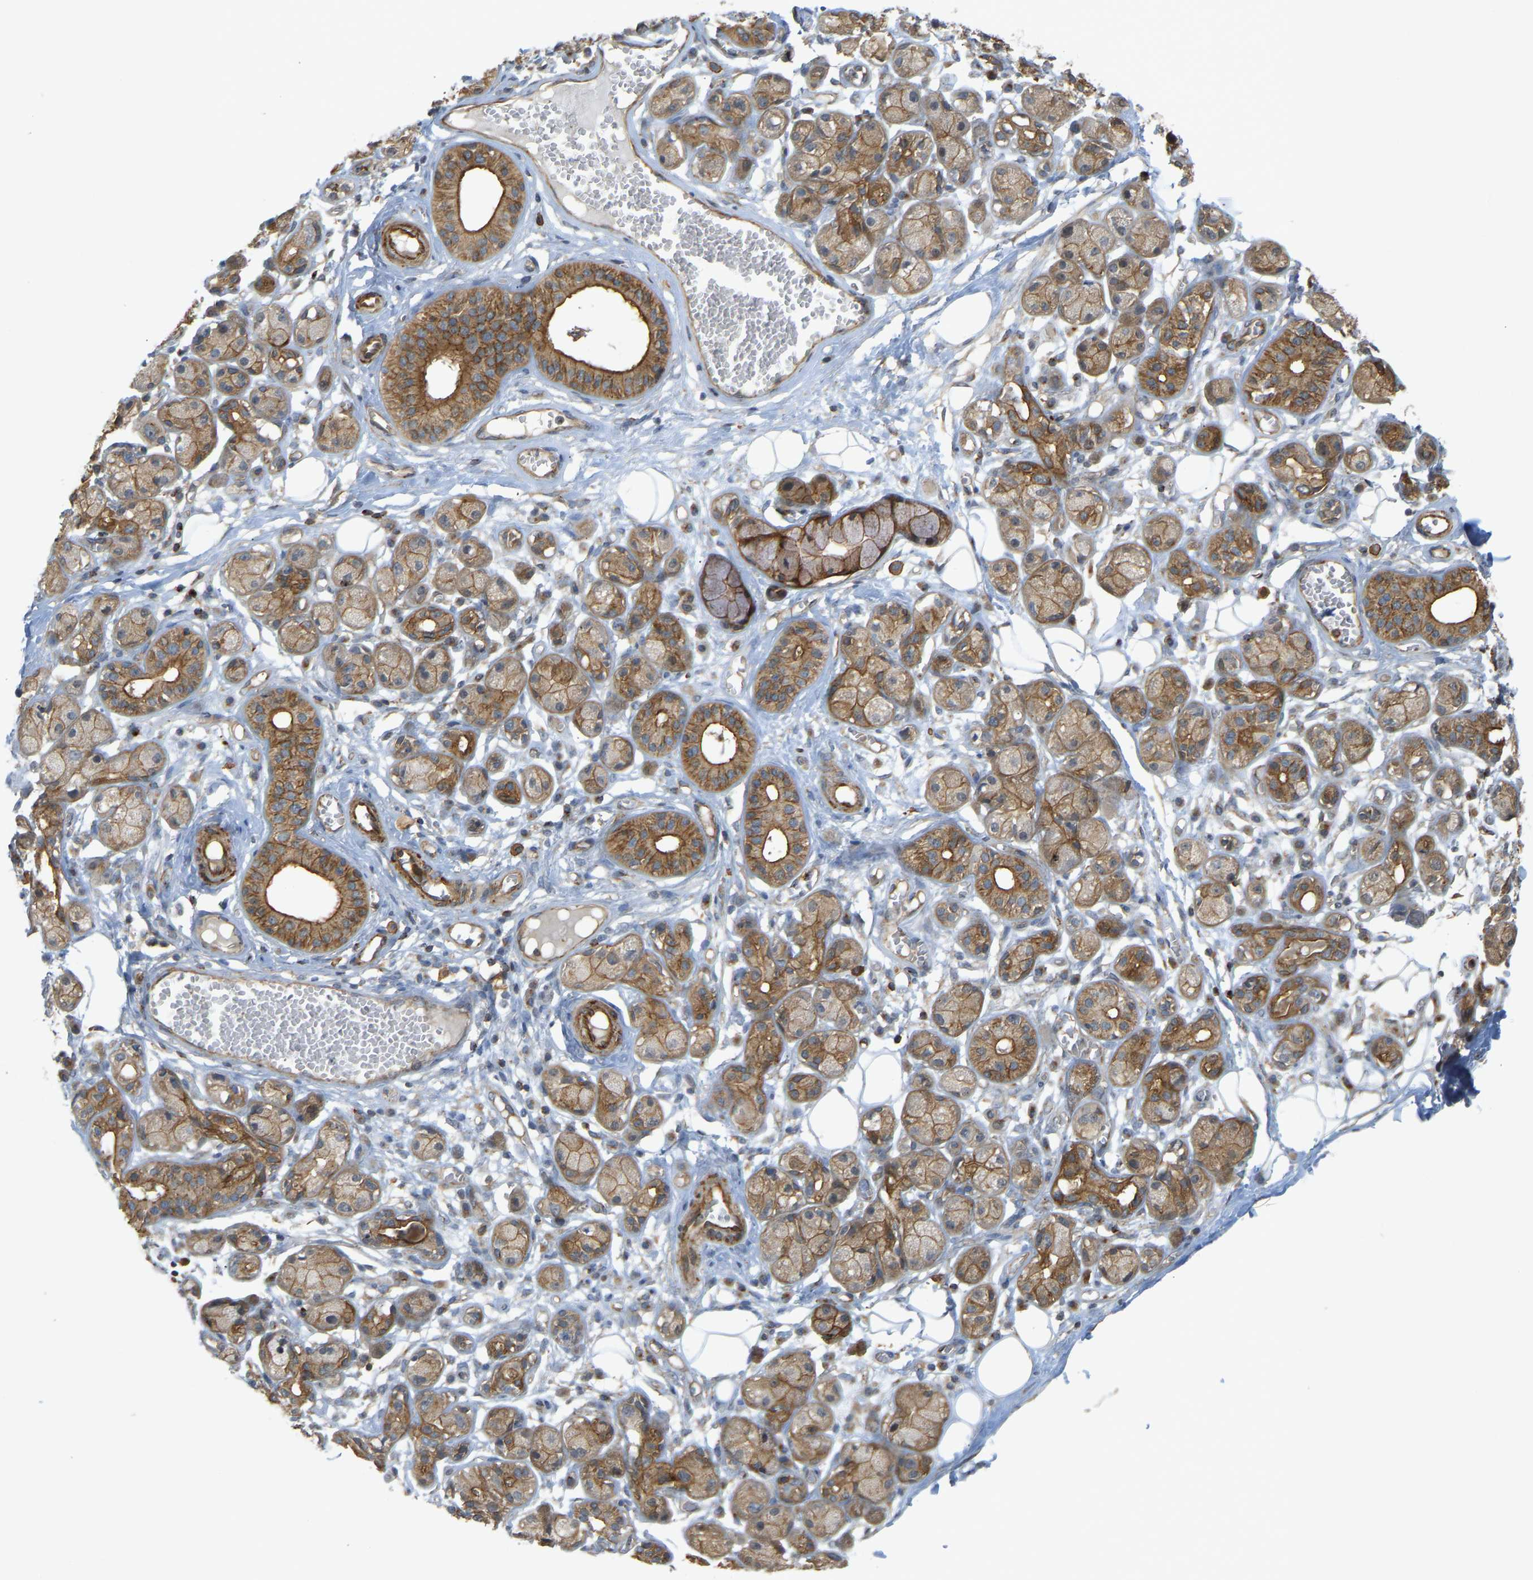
{"staining": {"intensity": "weak", "quantity": ">75%", "location": "cytoplasmic/membranous"}, "tissue": "adipose tissue", "cell_type": "Adipocytes", "image_type": "normal", "snomed": [{"axis": "morphology", "description": "Normal tissue, NOS"}, {"axis": "morphology", "description": "Inflammation, NOS"}, {"axis": "topography", "description": "Salivary gland"}, {"axis": "topography", "description": "Peripheral nerve tissue"}], "caption": "Protein positivity by IHC demonstrates weak cytoplasmic/membranous staining in approximately >75% of adipocytes in unremarkable adipose tissue.", "gene": "KIAA1671", "patient": {"sex": "female", "age": 75}}